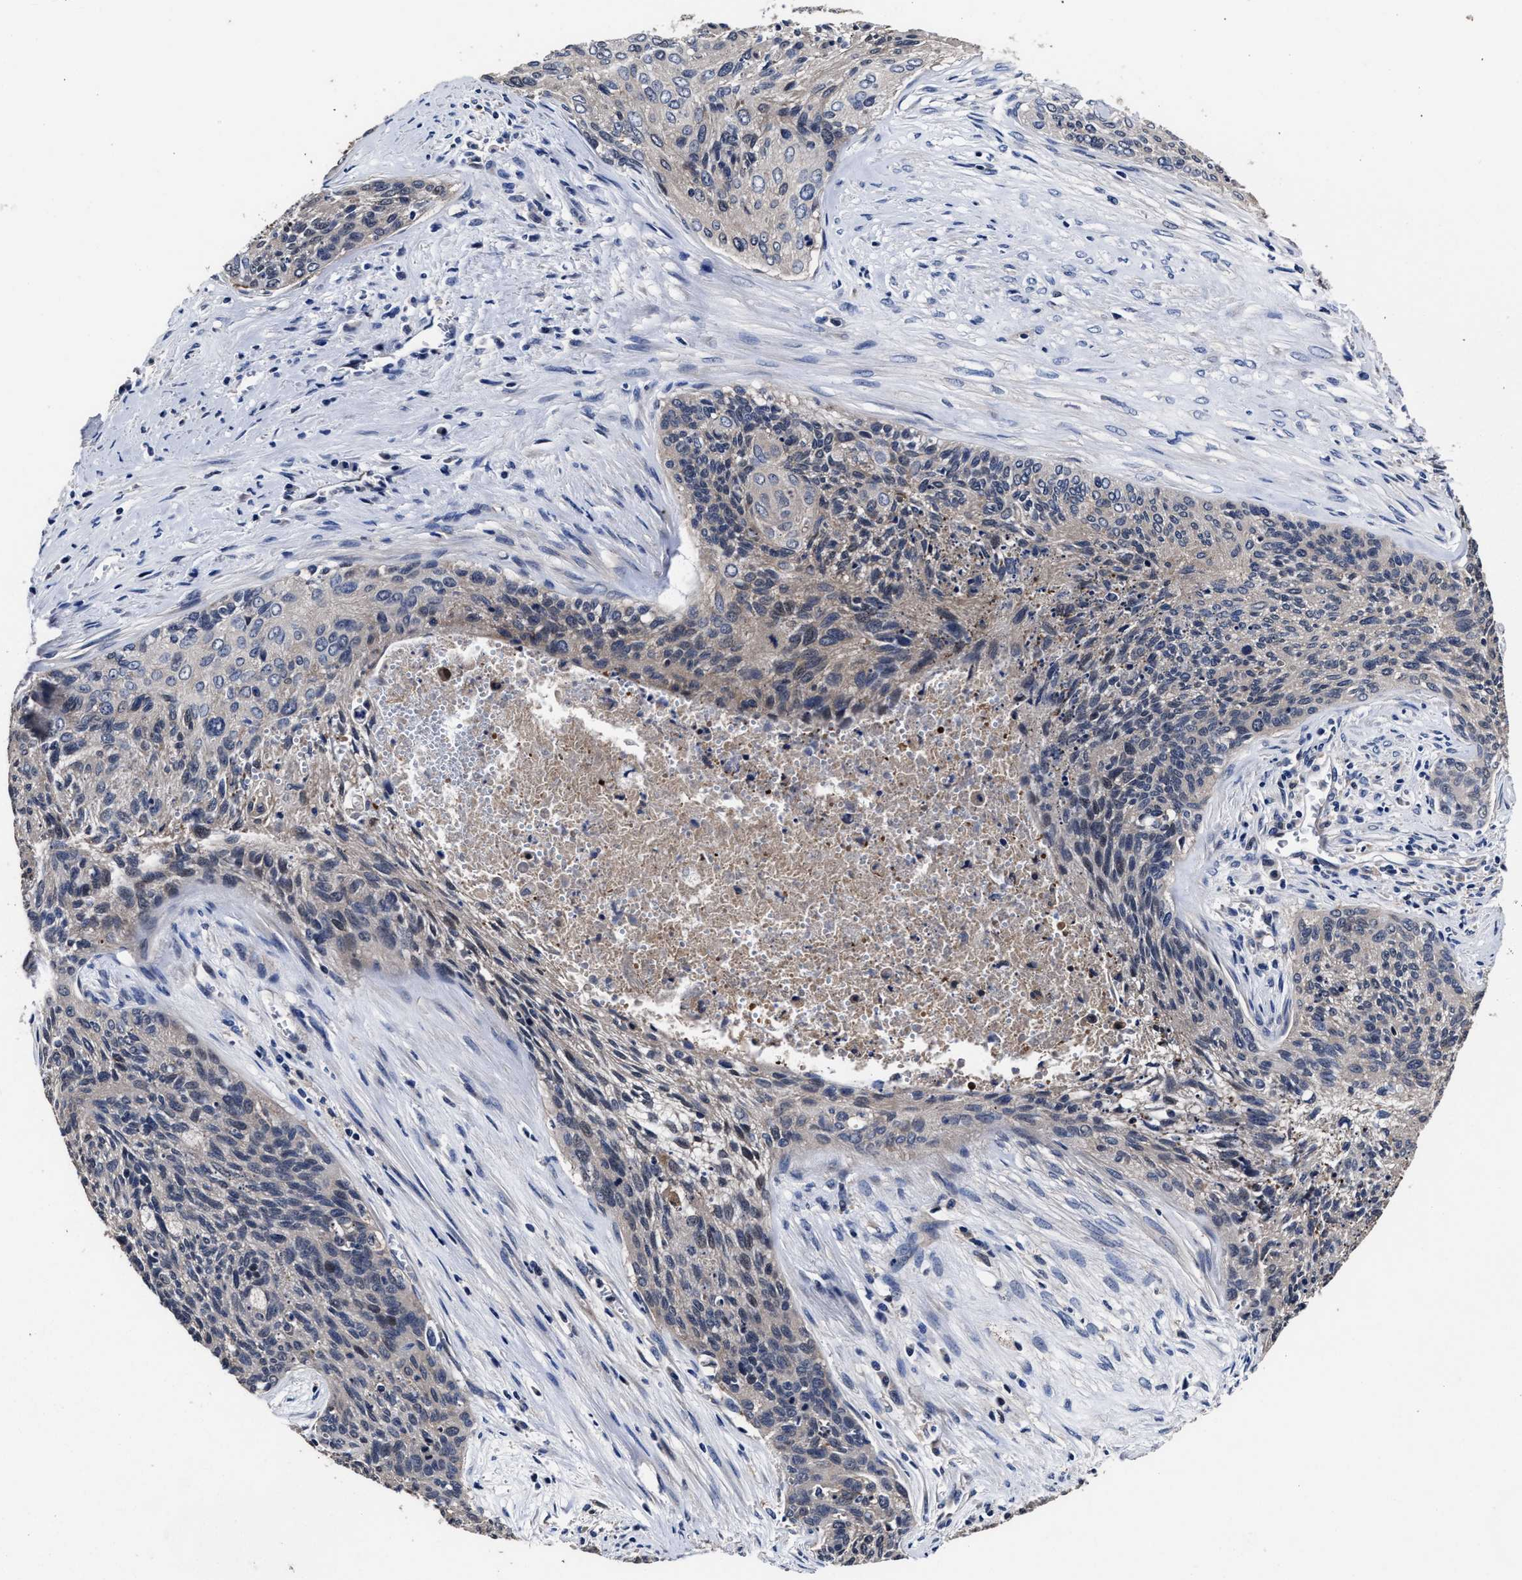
{"staining": {"intensity": "weak", "quantity": "<25%", "location": "cytoplasmic/membranous"}, "tissue": "cervical cancer", "cell_type": "Tumor cells", "image_type": "cancer", "snomed": [{"axis": "morphology", "description": "Squamous cell carcinoma, NOS"}, {"axis": "topography", "description": "Cervix"}], "caption": "Tumor cells are negative for brown protein staining in cervical cancer. Nuclei are stained in blue.", "gene": "SOCS5", "patient": {"sex": "female", "age": 55}}